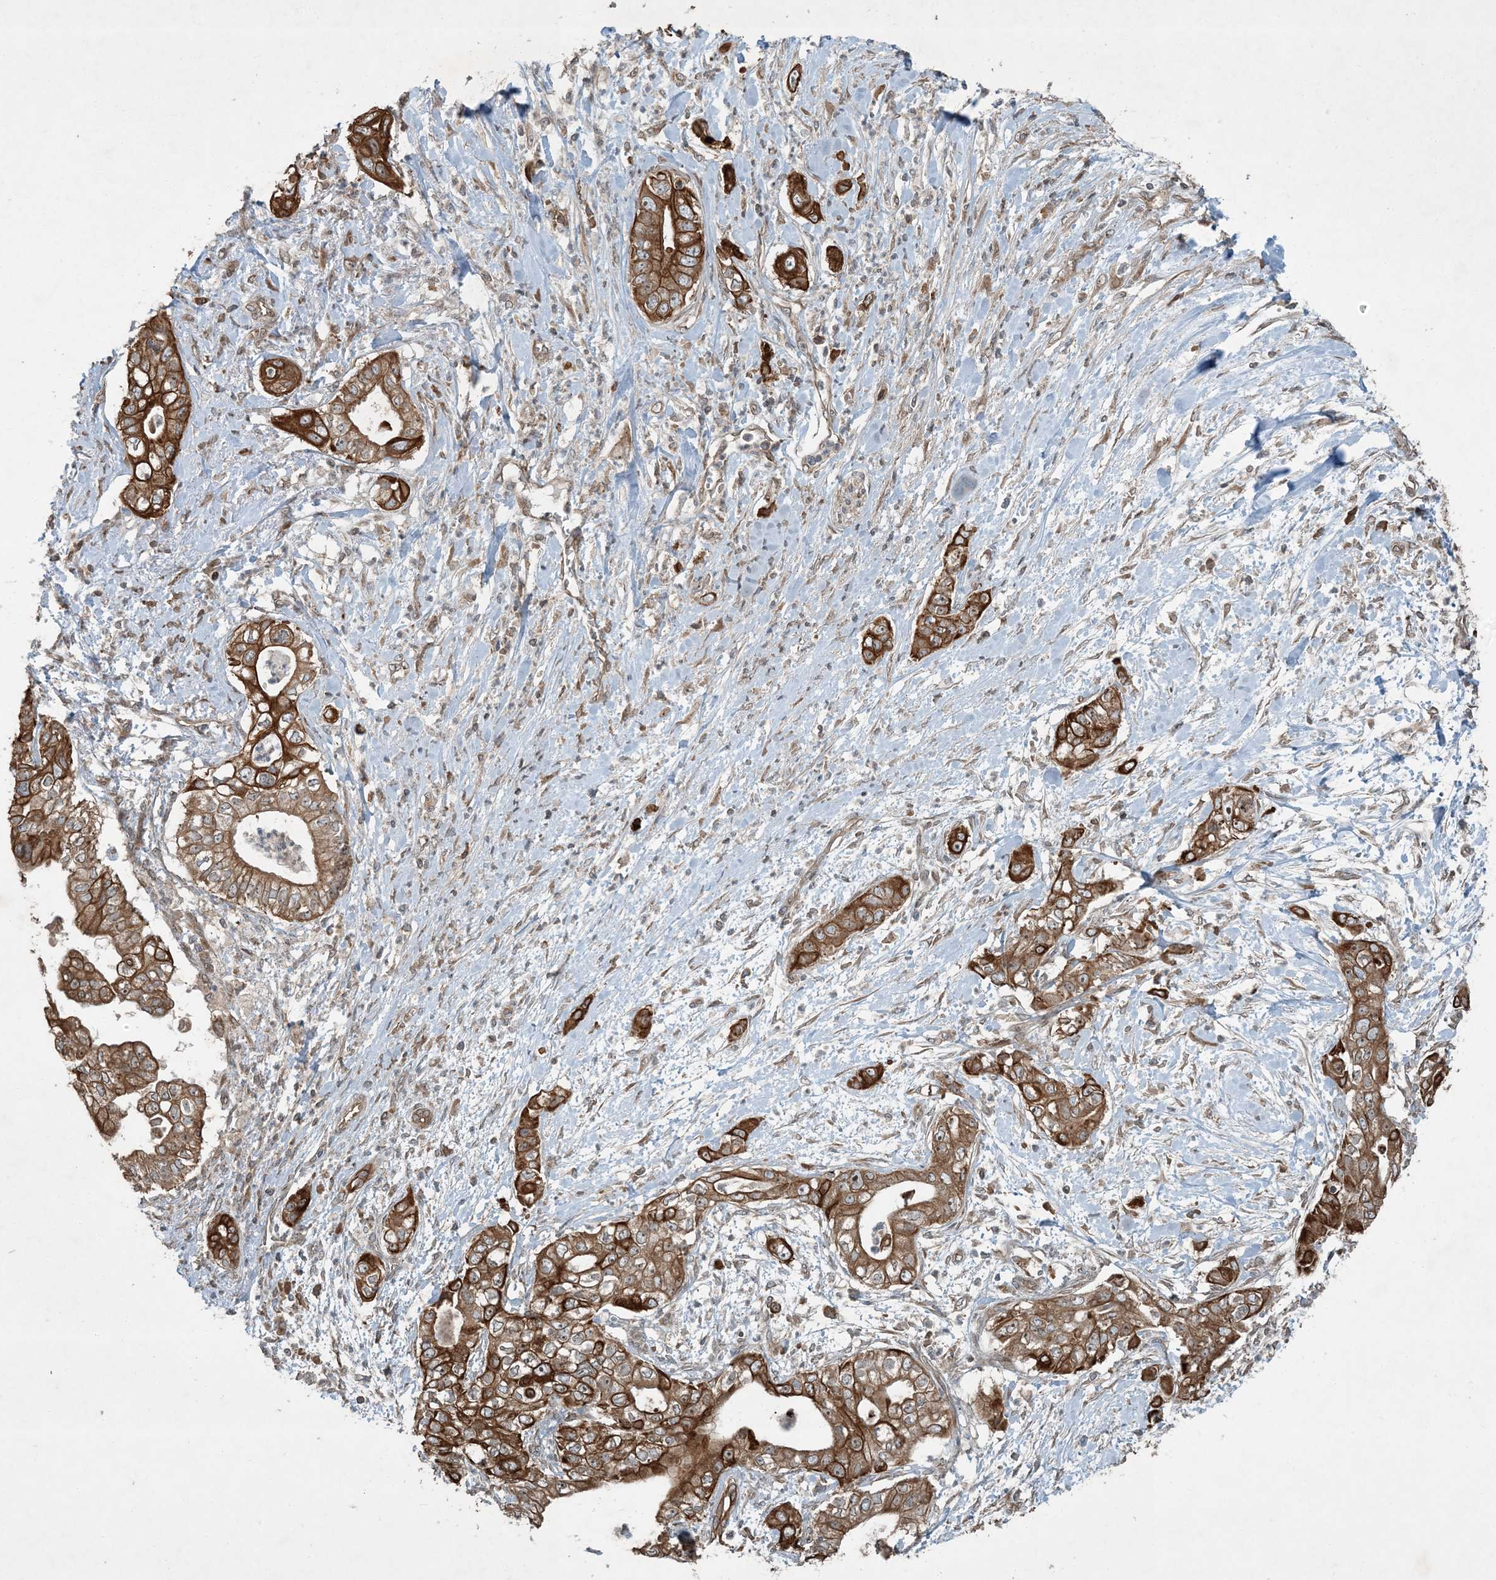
{"staining": {"intensity": "strong", "quantity": ">75%", "location": "cytoplasmic/membranous"}, "tissue": "pancreatic cancer", "cell_type": "Tumor cells", "image_type": "cancer", "snomed": [{"axis": "morphology", "description": "Adenocarcinoma, NOS"}, {"axis": "topography", "description": "Pancreas"}], "caption": "Pancreatic cancer stained with a brown dye displays strong cytoplasmic/membranous positive expression in approximately >75% of tumor cells.", "gene": "COMMD8", "patient": {"sex": "female", "age": 78}}